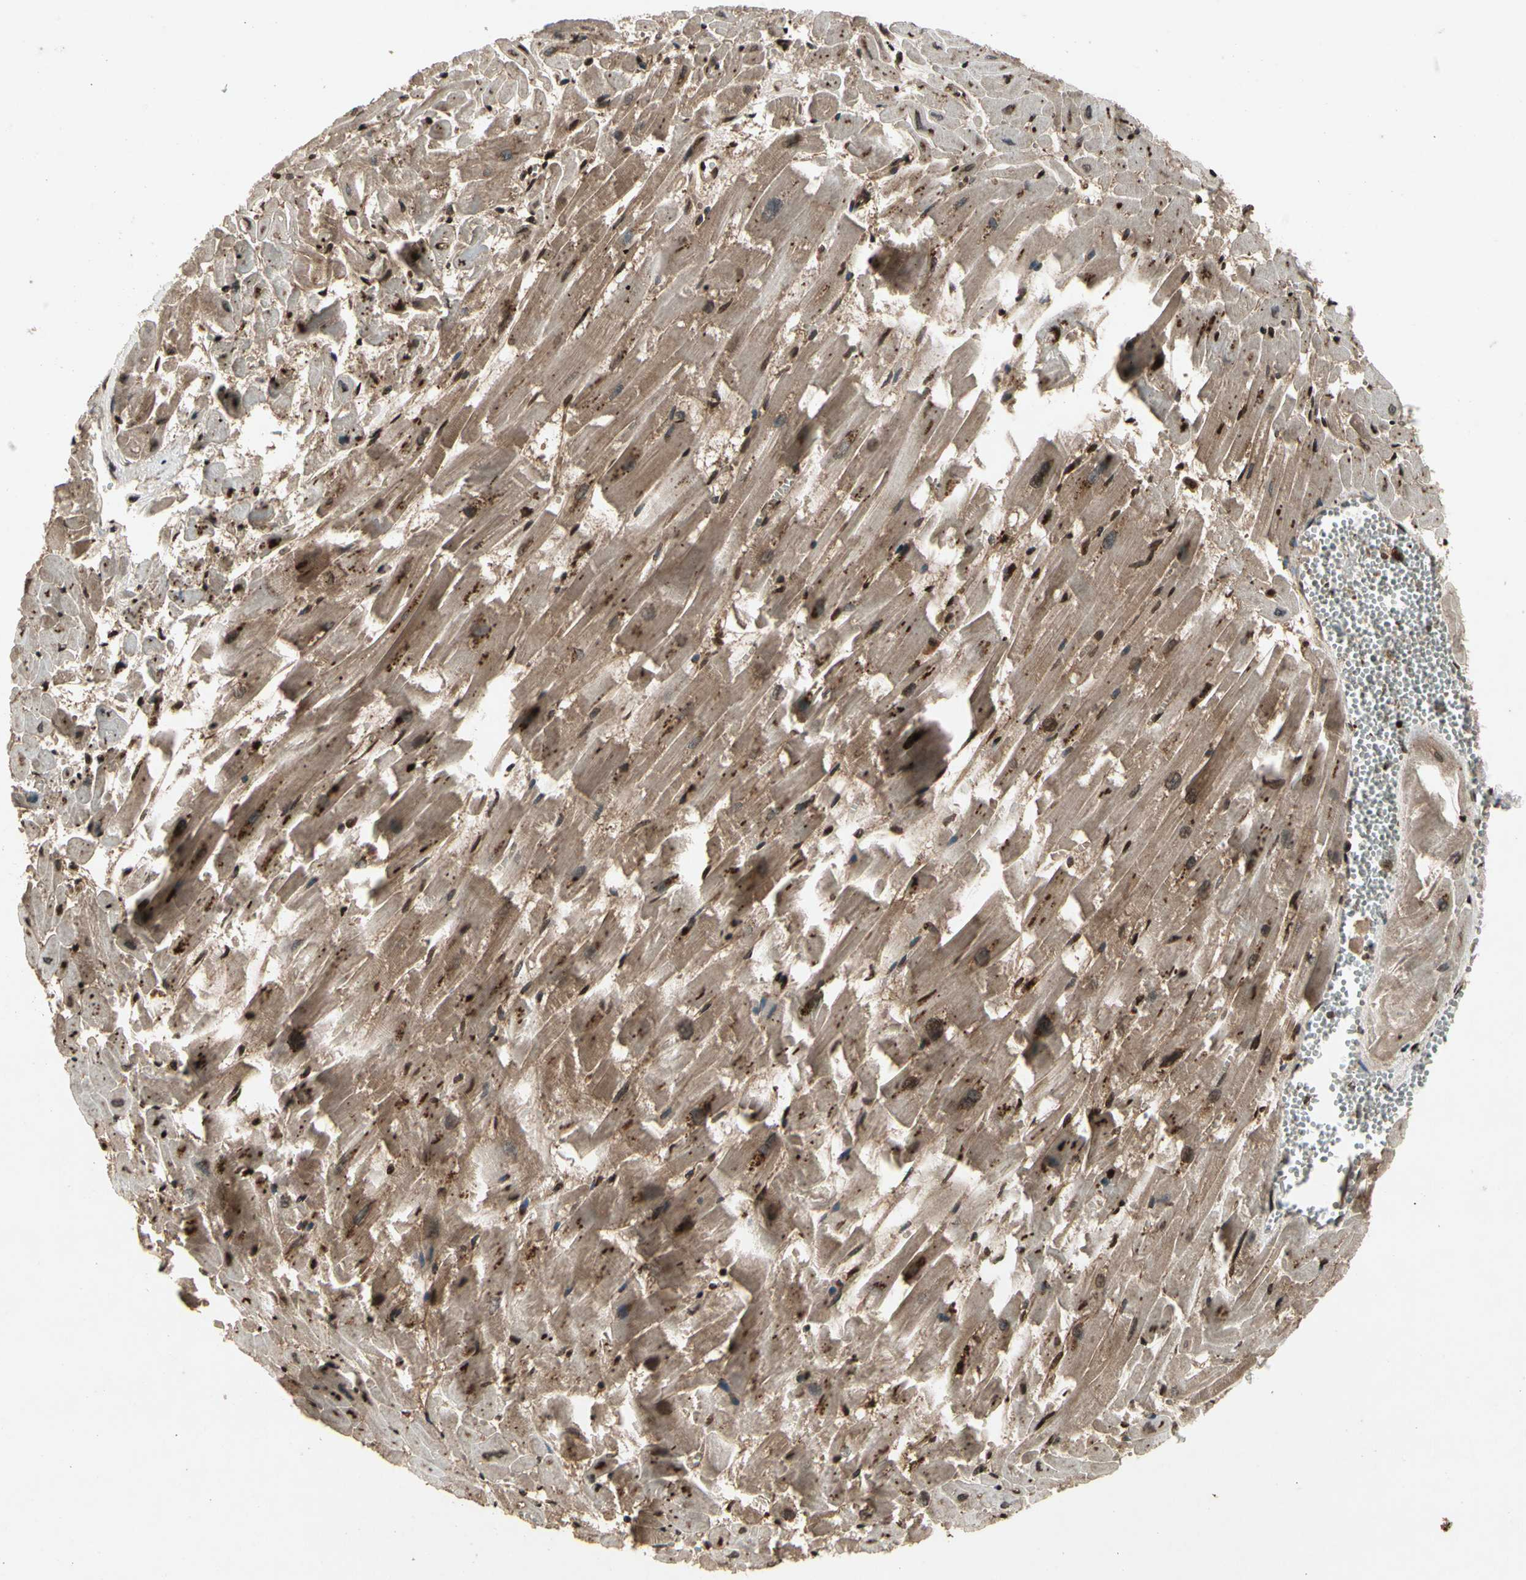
{"staining": {"intensity": "strong", "quantity": ">75%", "location": "nuclear"}, "tissue": "heart muscle", "cell_type": "Cardiomyocytes", "image_type": "normal", "snomed": [{"axis": "morphology", "description": "Normal tissue, NOS"}, {"axis": "topography", "description": "Heart"}], "caption": "Immunohistochemical staining of unremarkable heart muscle exhibits >75% levels of strong nuclear protein expression in approximately >75% of cardiomyocytes. (Stains: DAB (3,3'-diaminobenzidine) in brown, nuclei in blue, Microscopy: brightfield microscopy at high magnification).", "gene": "GLRX", "patient": {"sex": "female", "age": 19}}